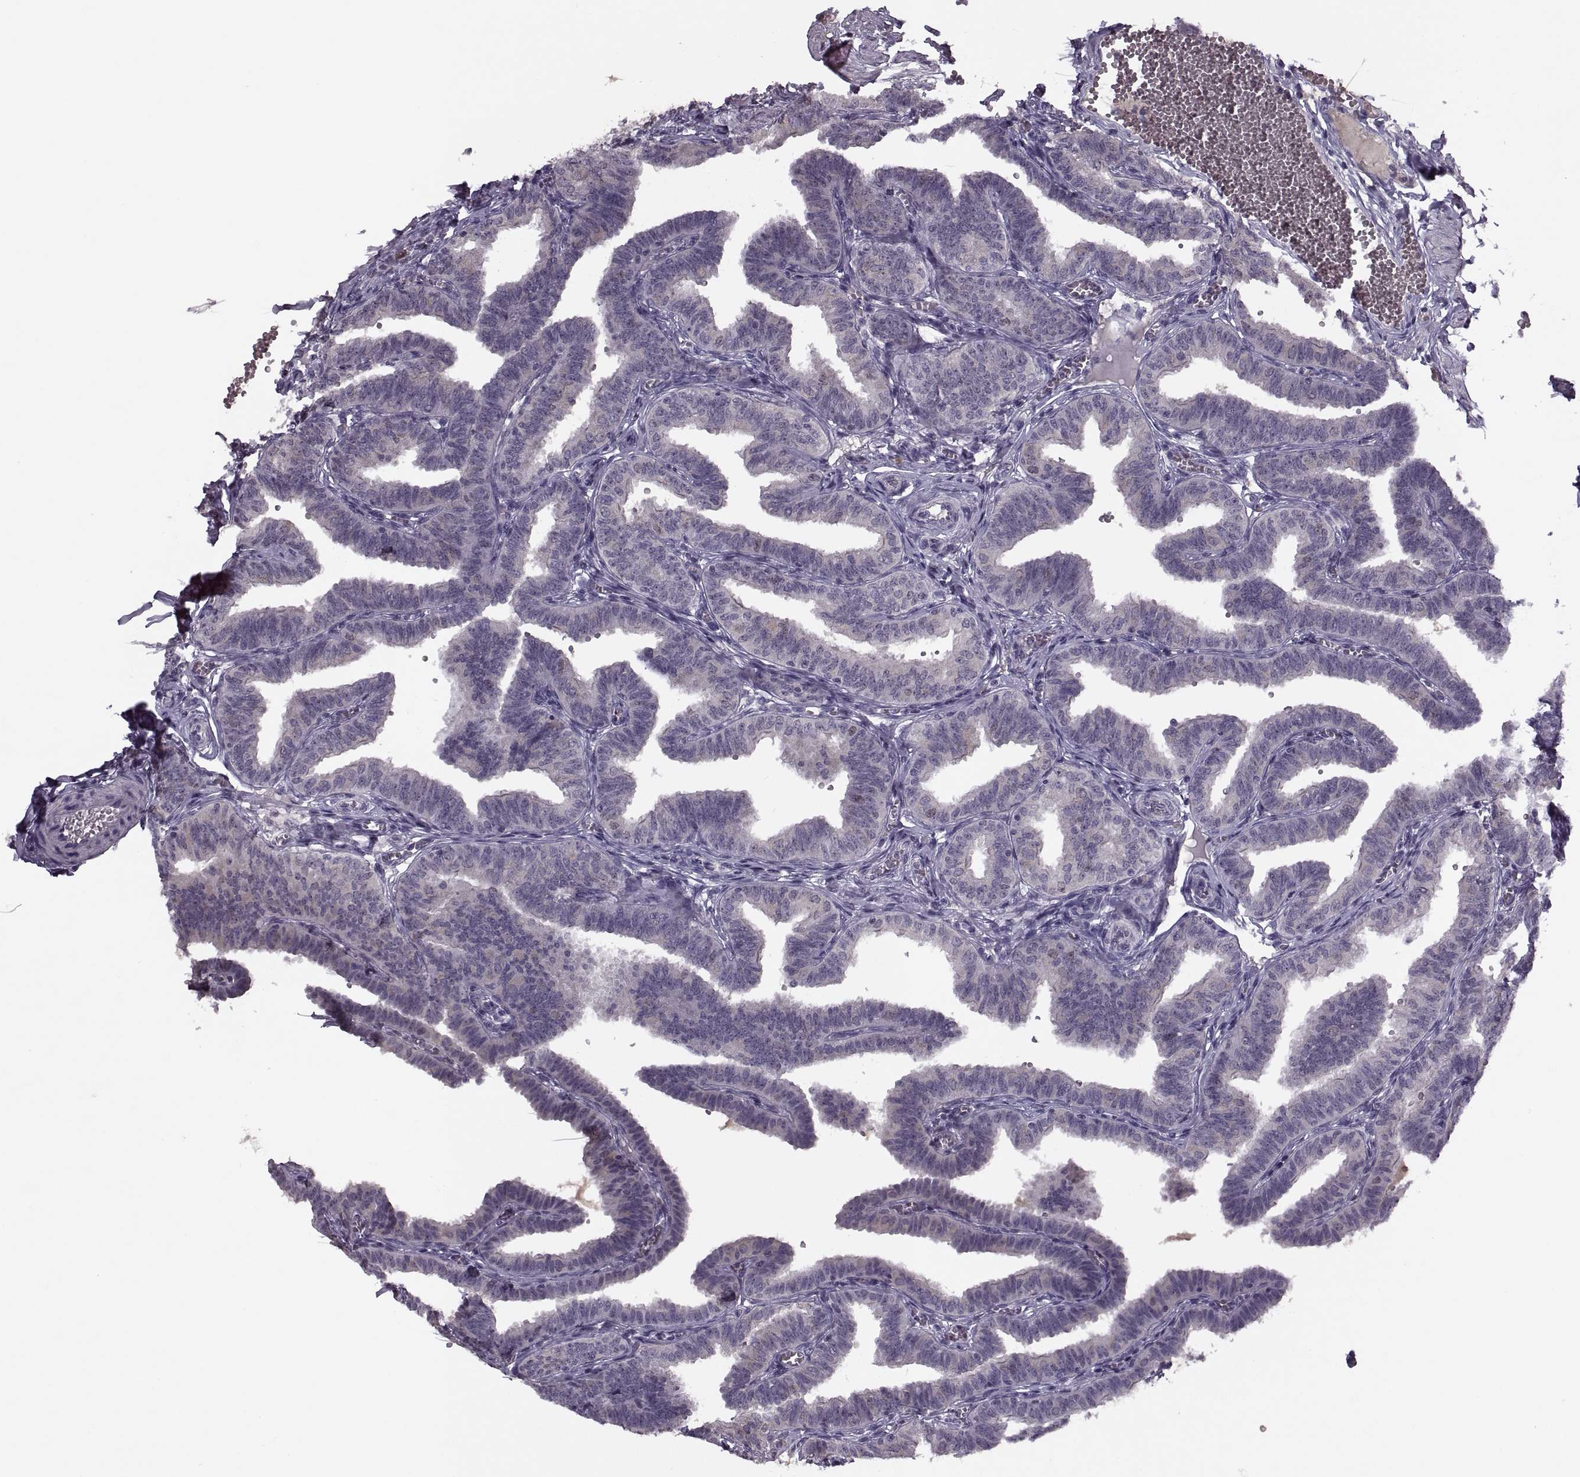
{"staining": {"intensity": "negative", "quantity": "none", "location": "none"}, "tissue": "fallopian tube", "cell_type": "Glandular cells", "image_type": "normal", "snomed": [{"axis": "morphology", "description": "Normal tissue, NOS"}, {"axis": "topography", "description": "Fallopian tube"}], "caption": "DAB immunohistochemical staining of unremarkable human fallopian tube shows no significant staining in glandular cells. (DAB (3,3'-diaminobenzidine) IHC visualized using brightfield microscopy, high magnification).", "gene": "CACNA1F", "patient": {"sex": "female", "age": 25}}